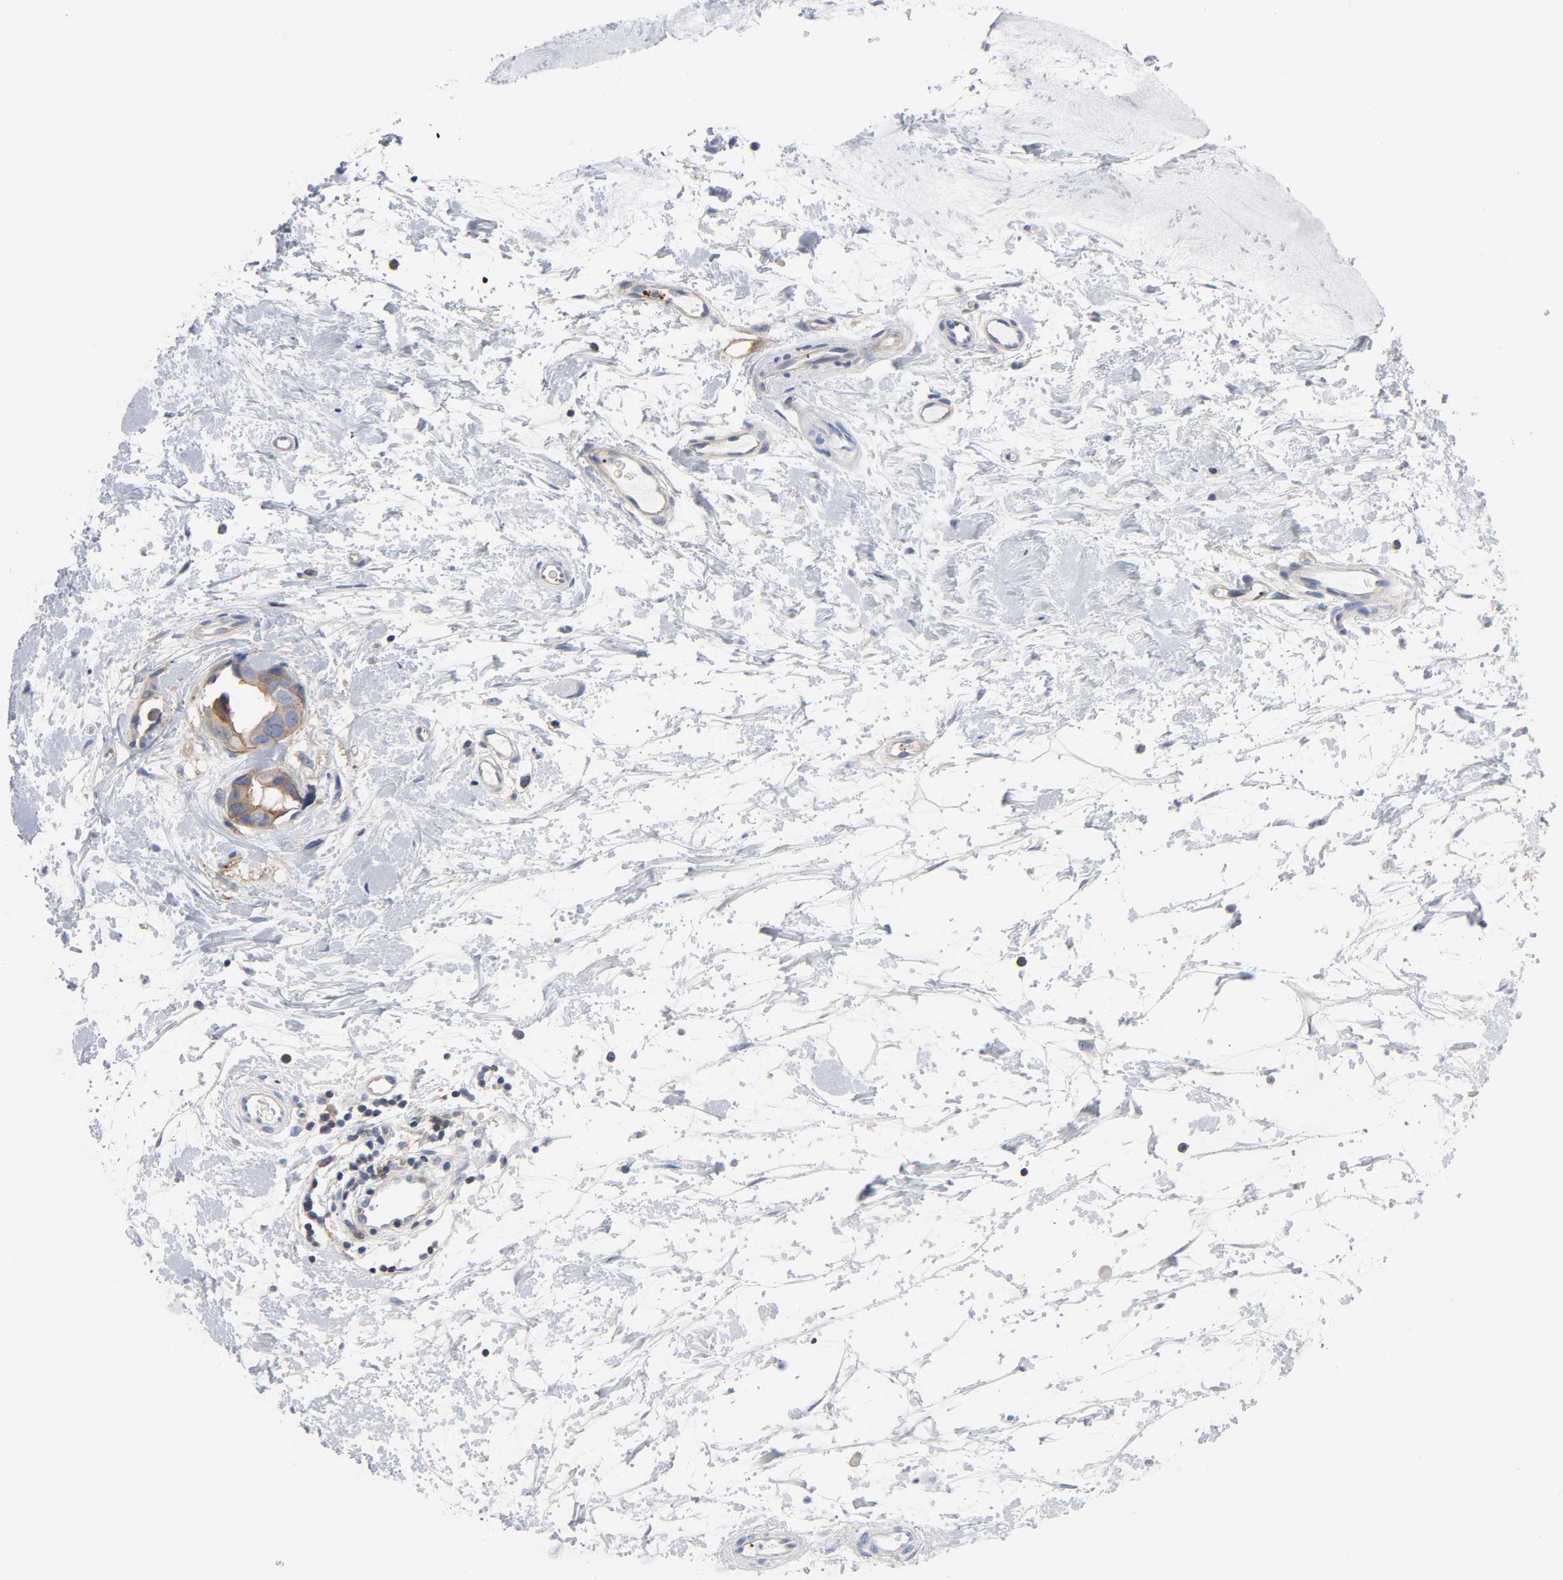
{"staining": {"intensity": "weak", "quantity": ">75%", "location": "cytoplasmic/membranous"}, "tissue": "breast cancer", "cell_type": "Tumor cells", "image_type": "cancer", "snomed": [{"axis": "morphology", "description": "Duct carcinoma"}, {"axis": "topography", "description": "Breast"}], "caption": "Human breast cancer (intraductal carcinoma) stained with a brown dye displays weak cytoplasmic/membranous positive staining in about >75% of tumor cells.", "gene": "SRC", "patient": {"sex": "female", "age": 40}}